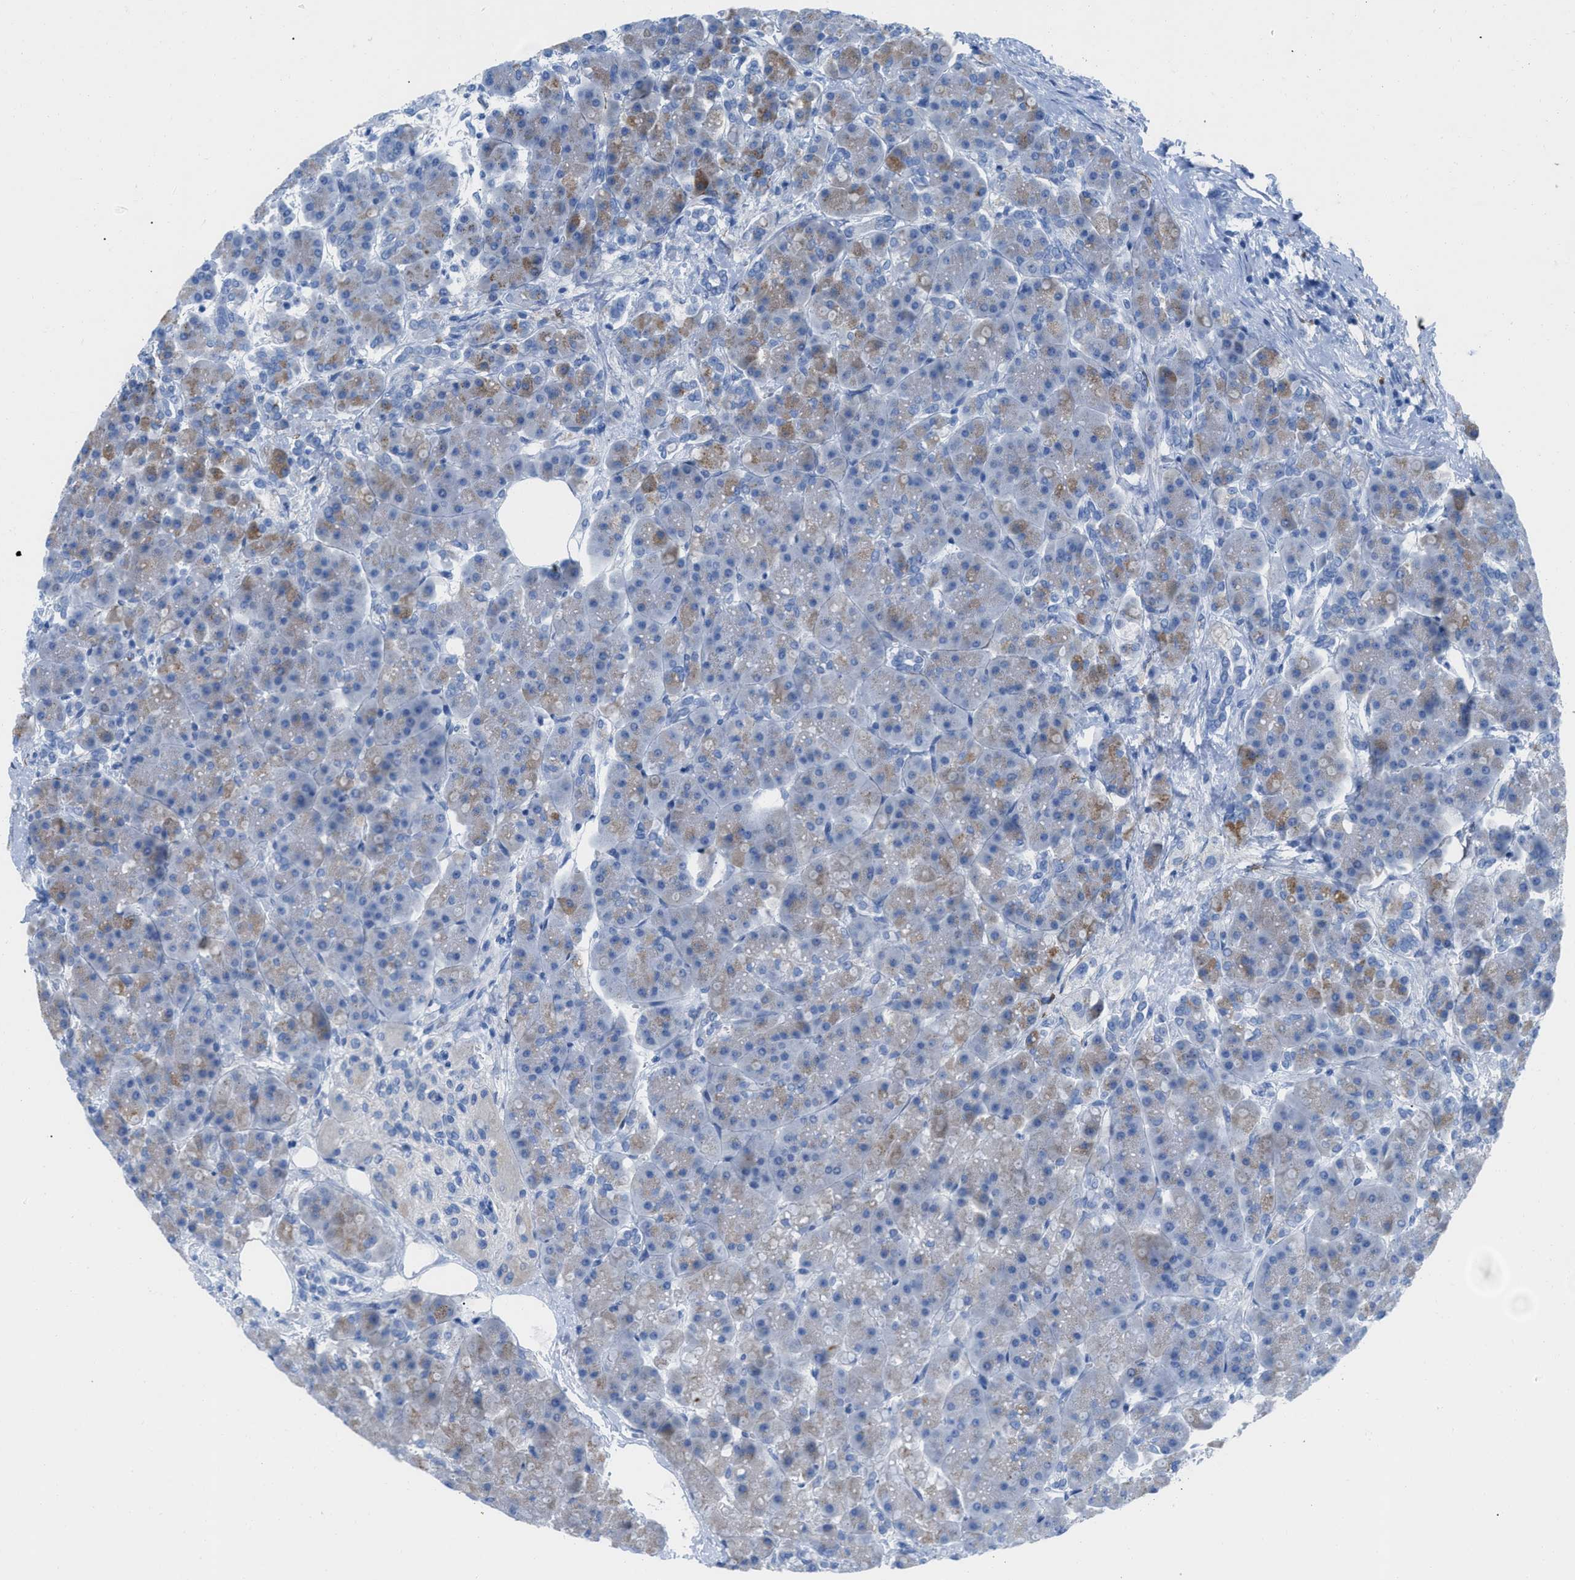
{"staining": {"intensity": "weak", "quantity": "25%-75%", "location": "cytoplasmic/membranous"}, "tissue": "pancreas", "cell_type": "Exocrine glandular cells", "image_type": "normal", "snomed": [{"axis": "morphology", "description": "Normal tissue, NOS"}, {"axis": "topography", "description": "Pancreas"}], "caption": "Benign pancreas shows weak cytoplasmic/membranous expression in about 25%-75% of exocrine glandular cells, visualized by immunohistochemistry. Nuclei are stained in blue.", "gene": "TCL1A", "patient": {"sex": "female", "age": 70}}